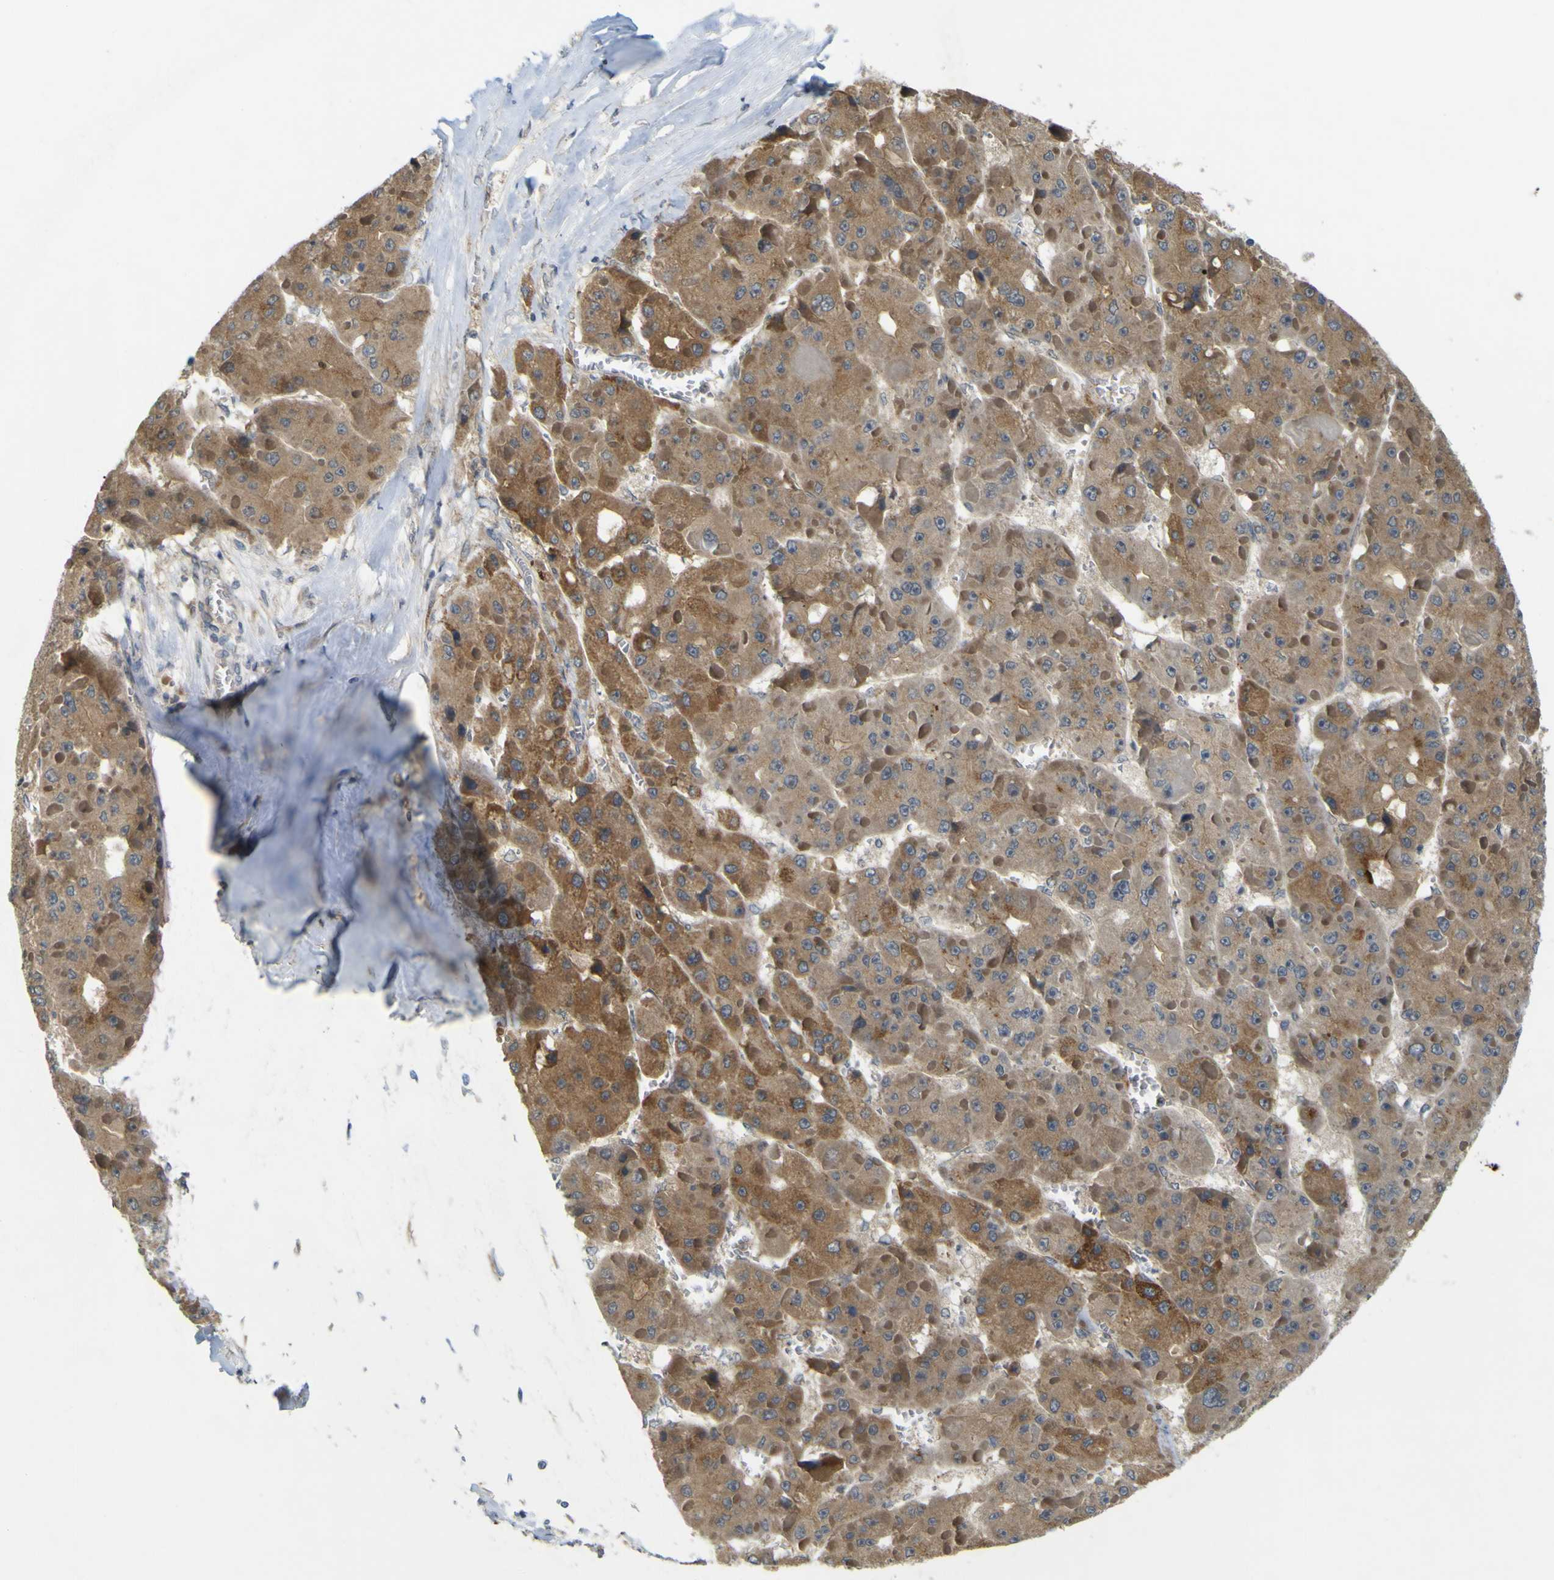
{"staining": {"intensity": "moderate", "quantity": ">75%", "location": "cytoplasmic/membranous"}, "tissue": "liver cancer", "cell_type": "Tumor cells", "image_type": "cancer", "snomed": [{"axis": "morphology", "description": "Carcinoma, Hepatocellular, NOS"}, {"axis": "topography", "description": "Liver"}], "caption": "A high-resolution image shows immunohistochemistry staining of liver cancer, which displays moderate cytoplasmic/membranous staining in about >75% of tumor cells.", "gene": "IGF2R", "patient": {"sex": "female", "age": 73}}